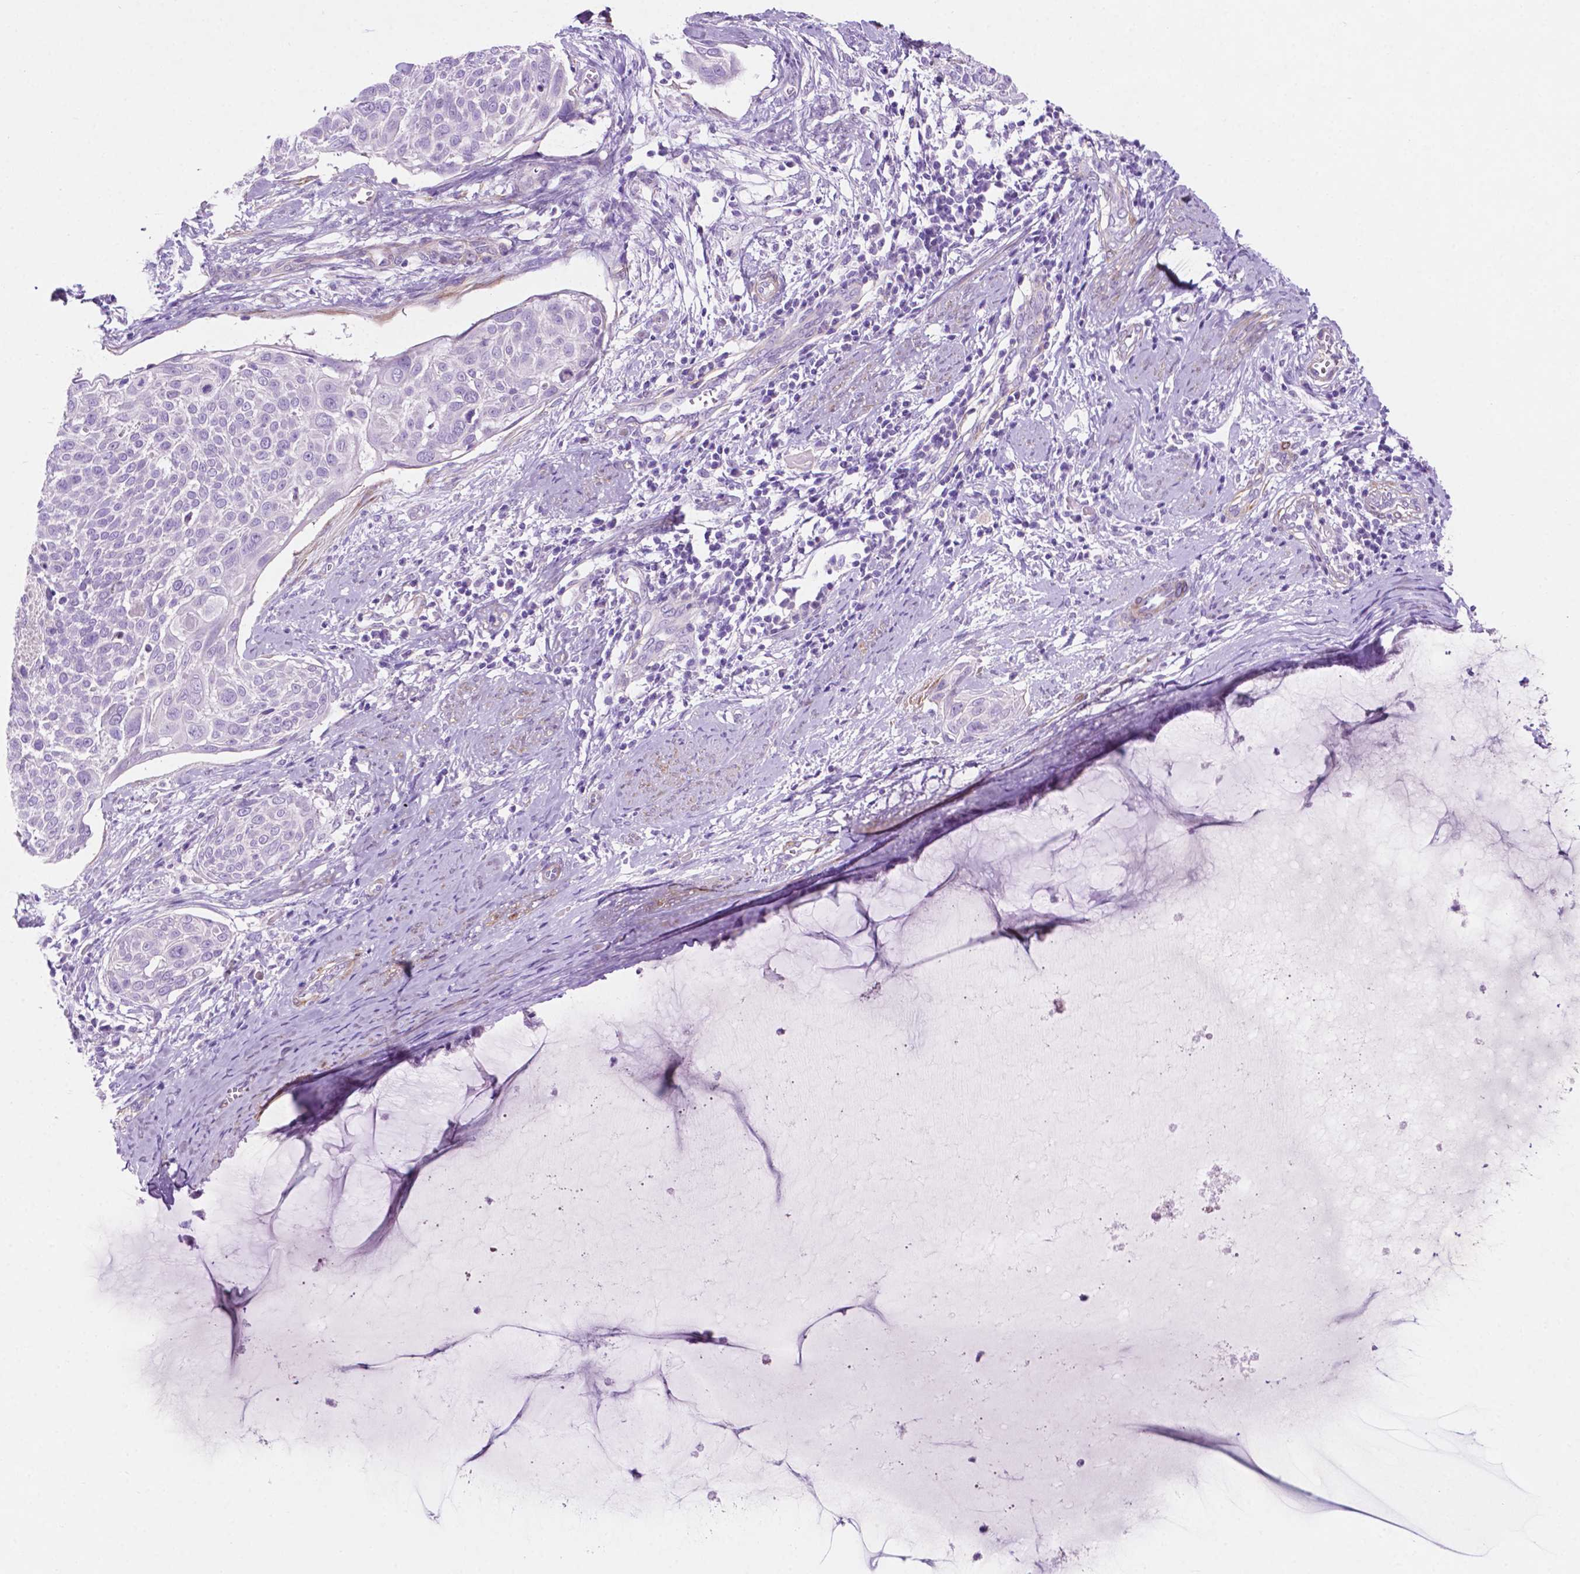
{"staining": {"intensity": "negative", "quantity": "none", "location": "none"}, "tissue": "cervical cancer", "cell_type": "Tumor cells", "image_type": "cancer", "snomed": [{"axis": "morphology", "description": "Squamous cell carcinoma, NOS"}, {"axis": "topography", "description": "Cervix"}], "caption": "Immunohistochemical staining of squamous cell carcinoma (cervical) demonstrates no significant staining in tumor cells. (Stains: DAB (3,3'-diaminobenzidine) immunohistochemistry with hematoxylin counter stain, Microscopy: brightfield microscopy at high magnification).", "gene": "ASPG", "patient": {"sex": "female", "age": 39}}